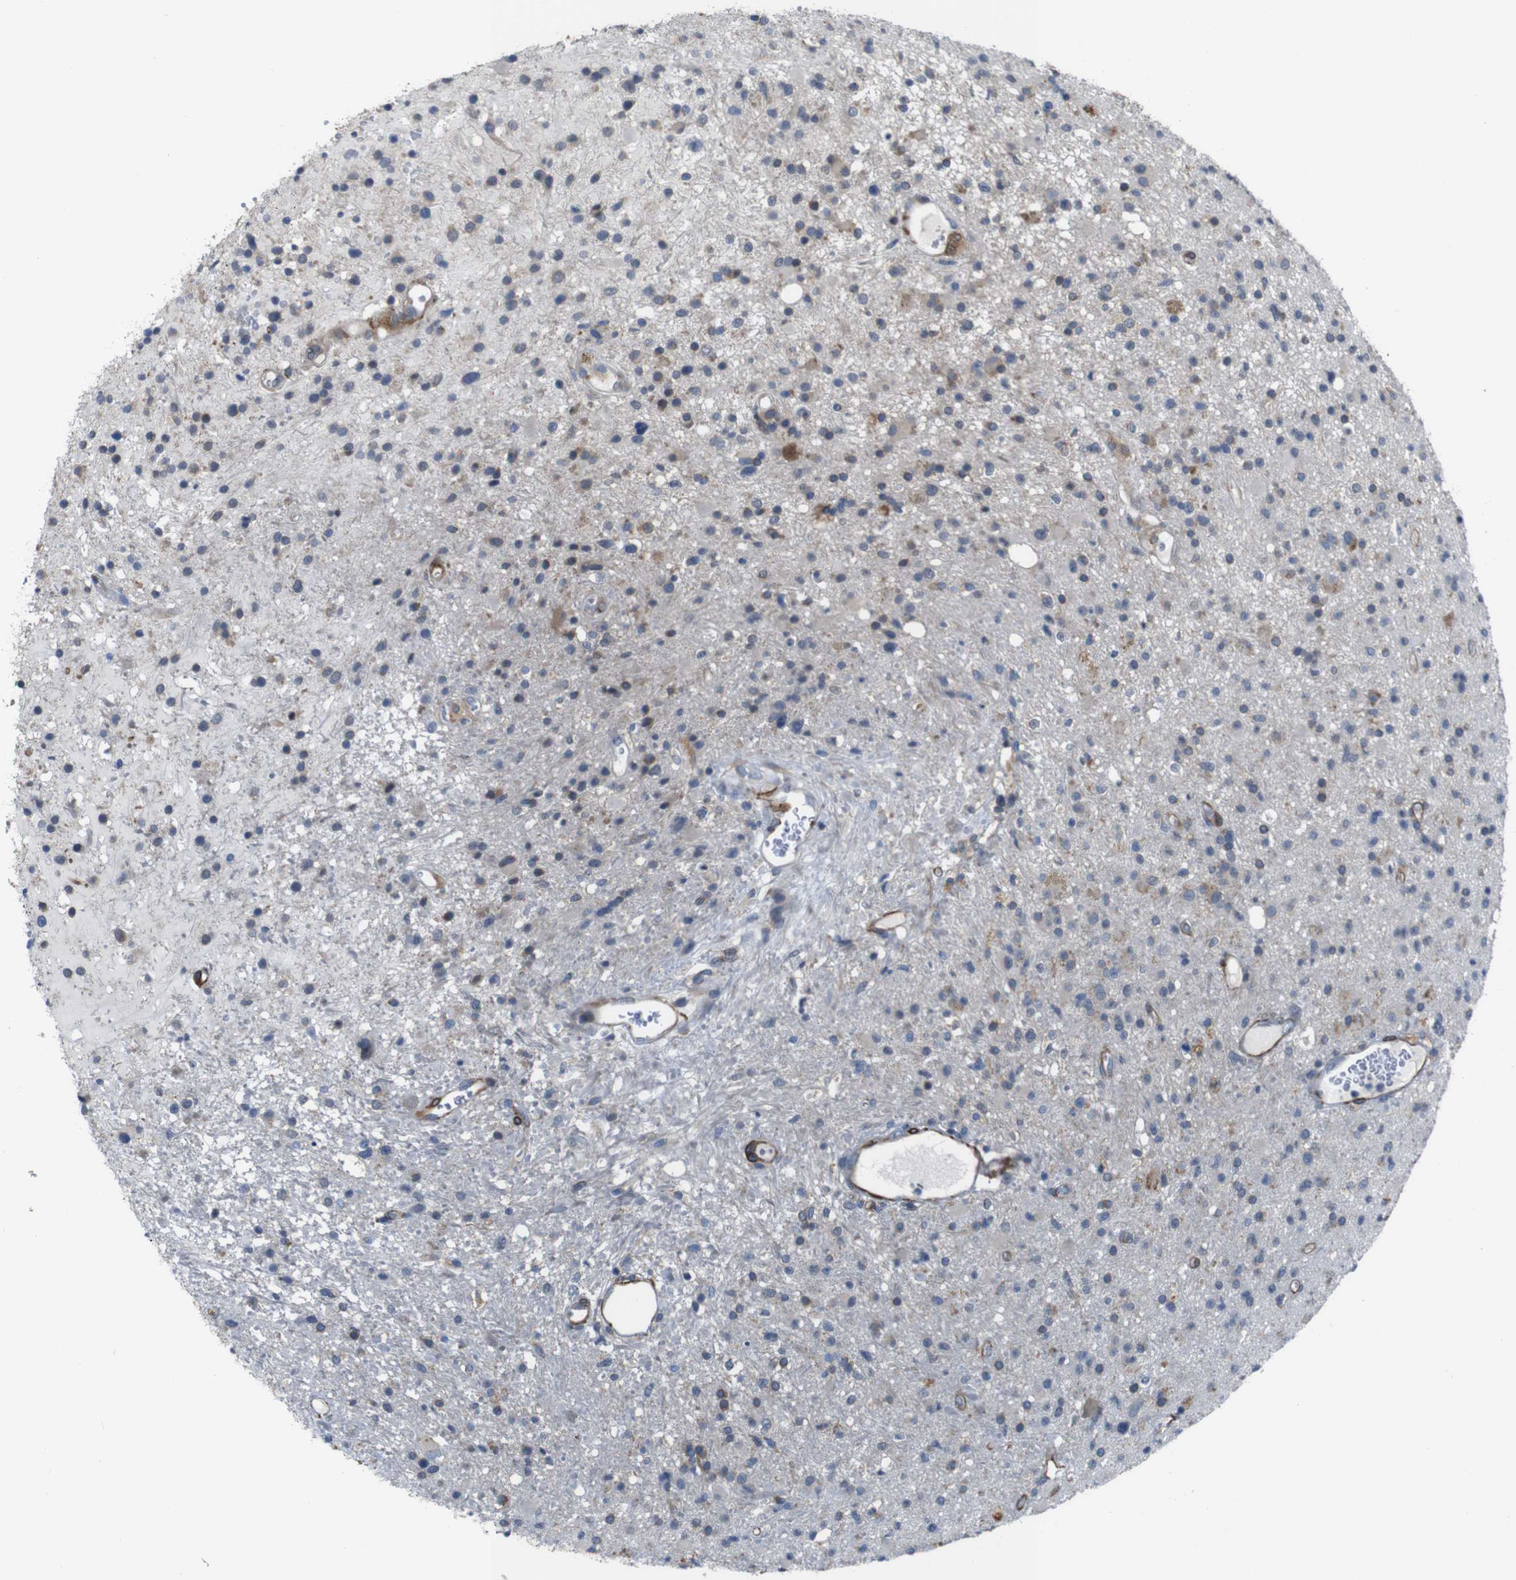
{"staining": {"intensity": "negative", "quantity": "none", "location": "none"}, "tissue": "glioma", "cell_type": "Tumor cells", "image_type": "cancer", "snomed": [{"axis": "morphology", "description": "Glioma, malignant, High grade"}, {"axis": "topography", "description": "Brain"}], "caption": "The photomicrograph demonstrates no staining of tumor cells in glioma.", "gene": "GGT7", "patient": {"sex": "male", "age": 33}}